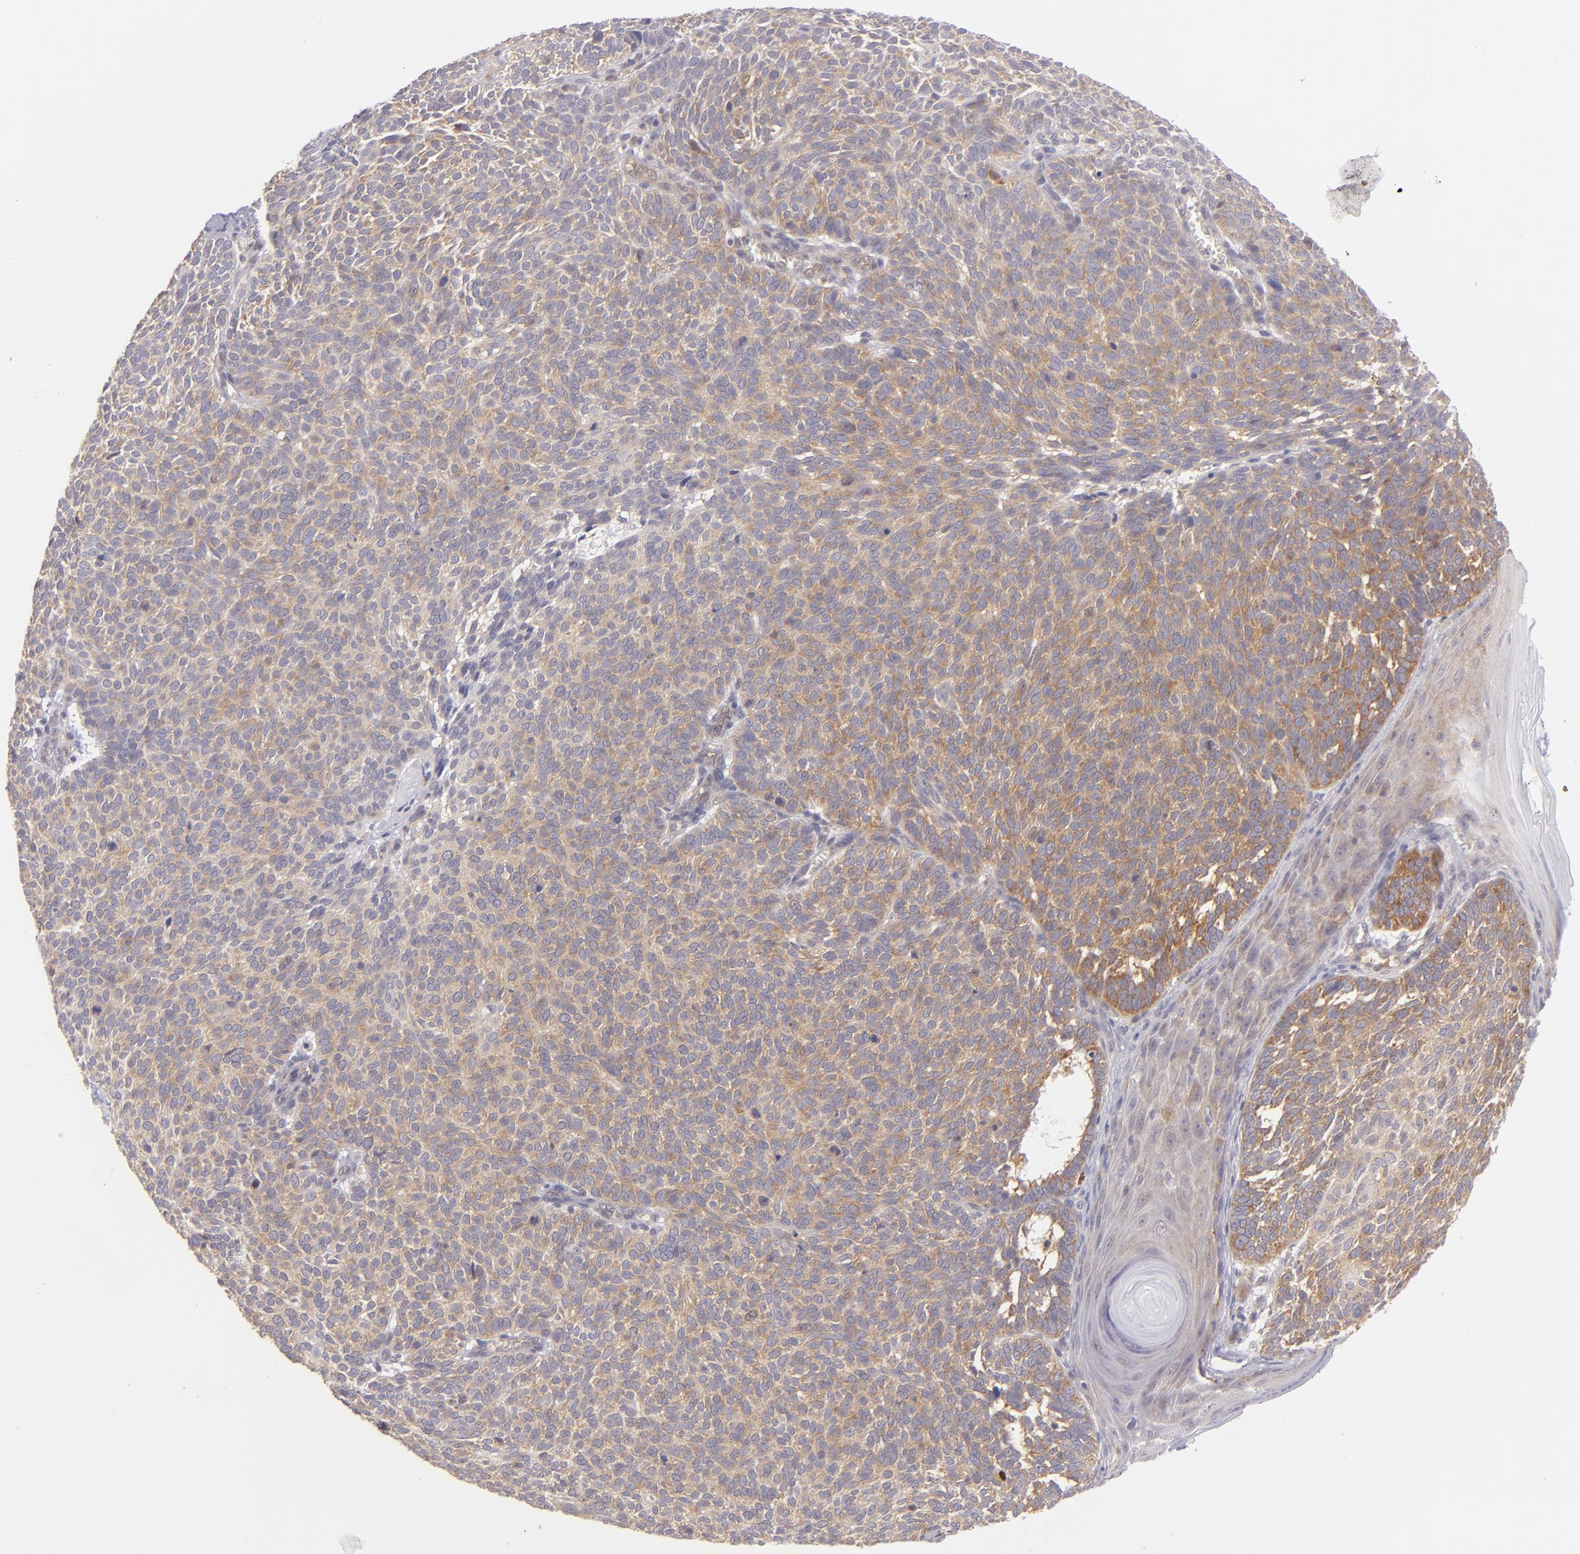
{"staining": {"intensity": "moderate", "quantity": ">75%", "location": "cytoplasmic/membranous"}, "tissue": "skin cancer", "cell_type": "Tumor cells", "image_type": "cancer", "snomed": [{"axis": "morphology", "description": "Basal cell carcinoma"}, {"axis": "topography", "description": "Skin"}], "caption": "Protein expression analysis of human skin cancer (basal cell carcinoma) reveals moderate cytoplasmic/membranous staining in approximately >75% of tumor cells.", "gene": "PTPN13", "patient": {"sex": "male", "age": 63}}